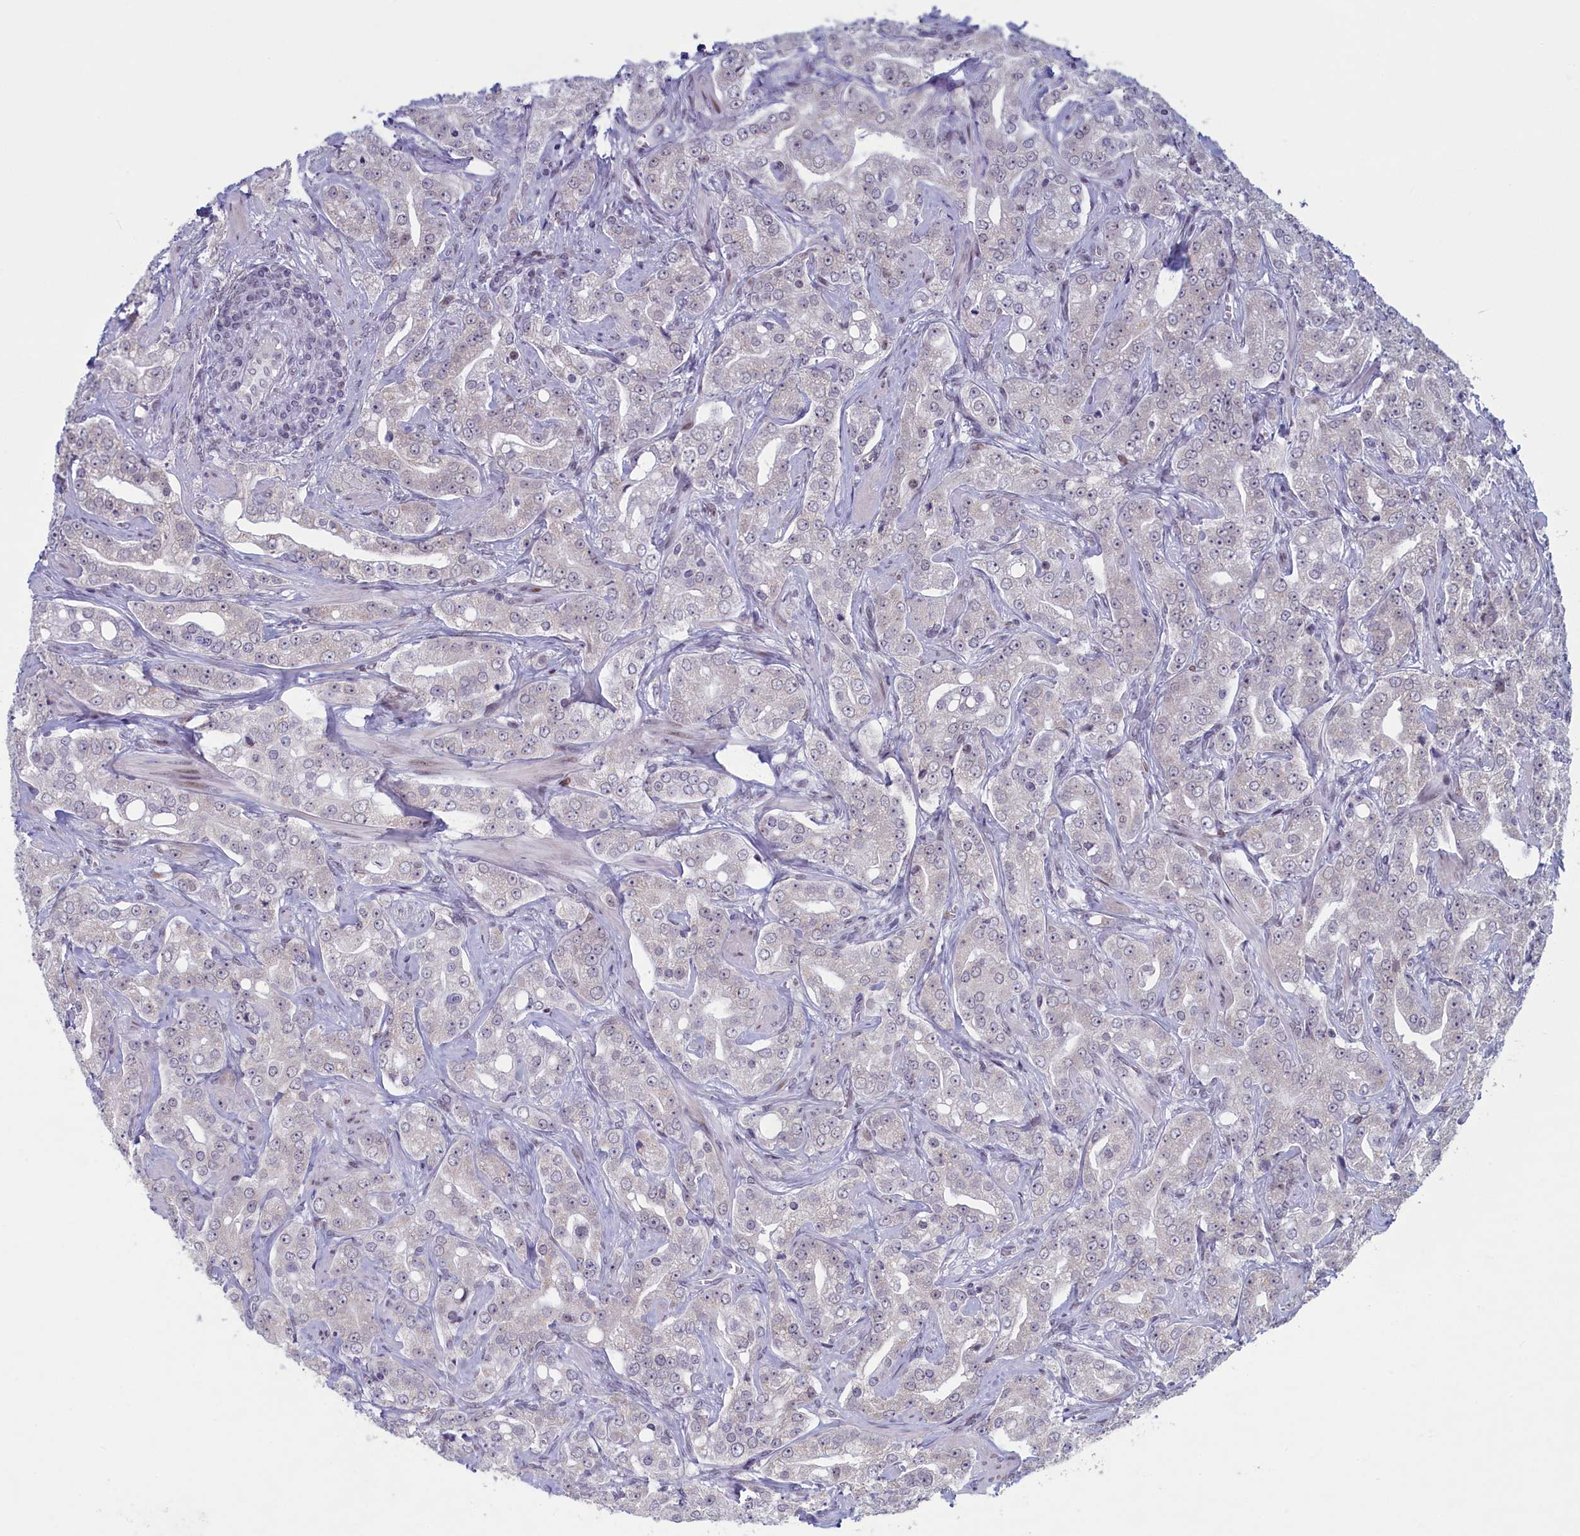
{"staining": {"intensity": "negative", "quantity": "none", "location": "none"}, "tissue": "prostate cancer", "cell_type": "Tumor cells", "image_type": "cancer", "snomed": [{"axis": "morphology", "description": "Adenocarcinoma, Low grade"}, {"axis": "topography", "description": "Prostate"}], "caption": "The image reveals no staining of tumor cells in prostate cancer (low-grade adenocarcinoma). Nuclei are stained in blue.", "gene": "ATF7IP2", "patient": {"sex": "male", "age": 67}}